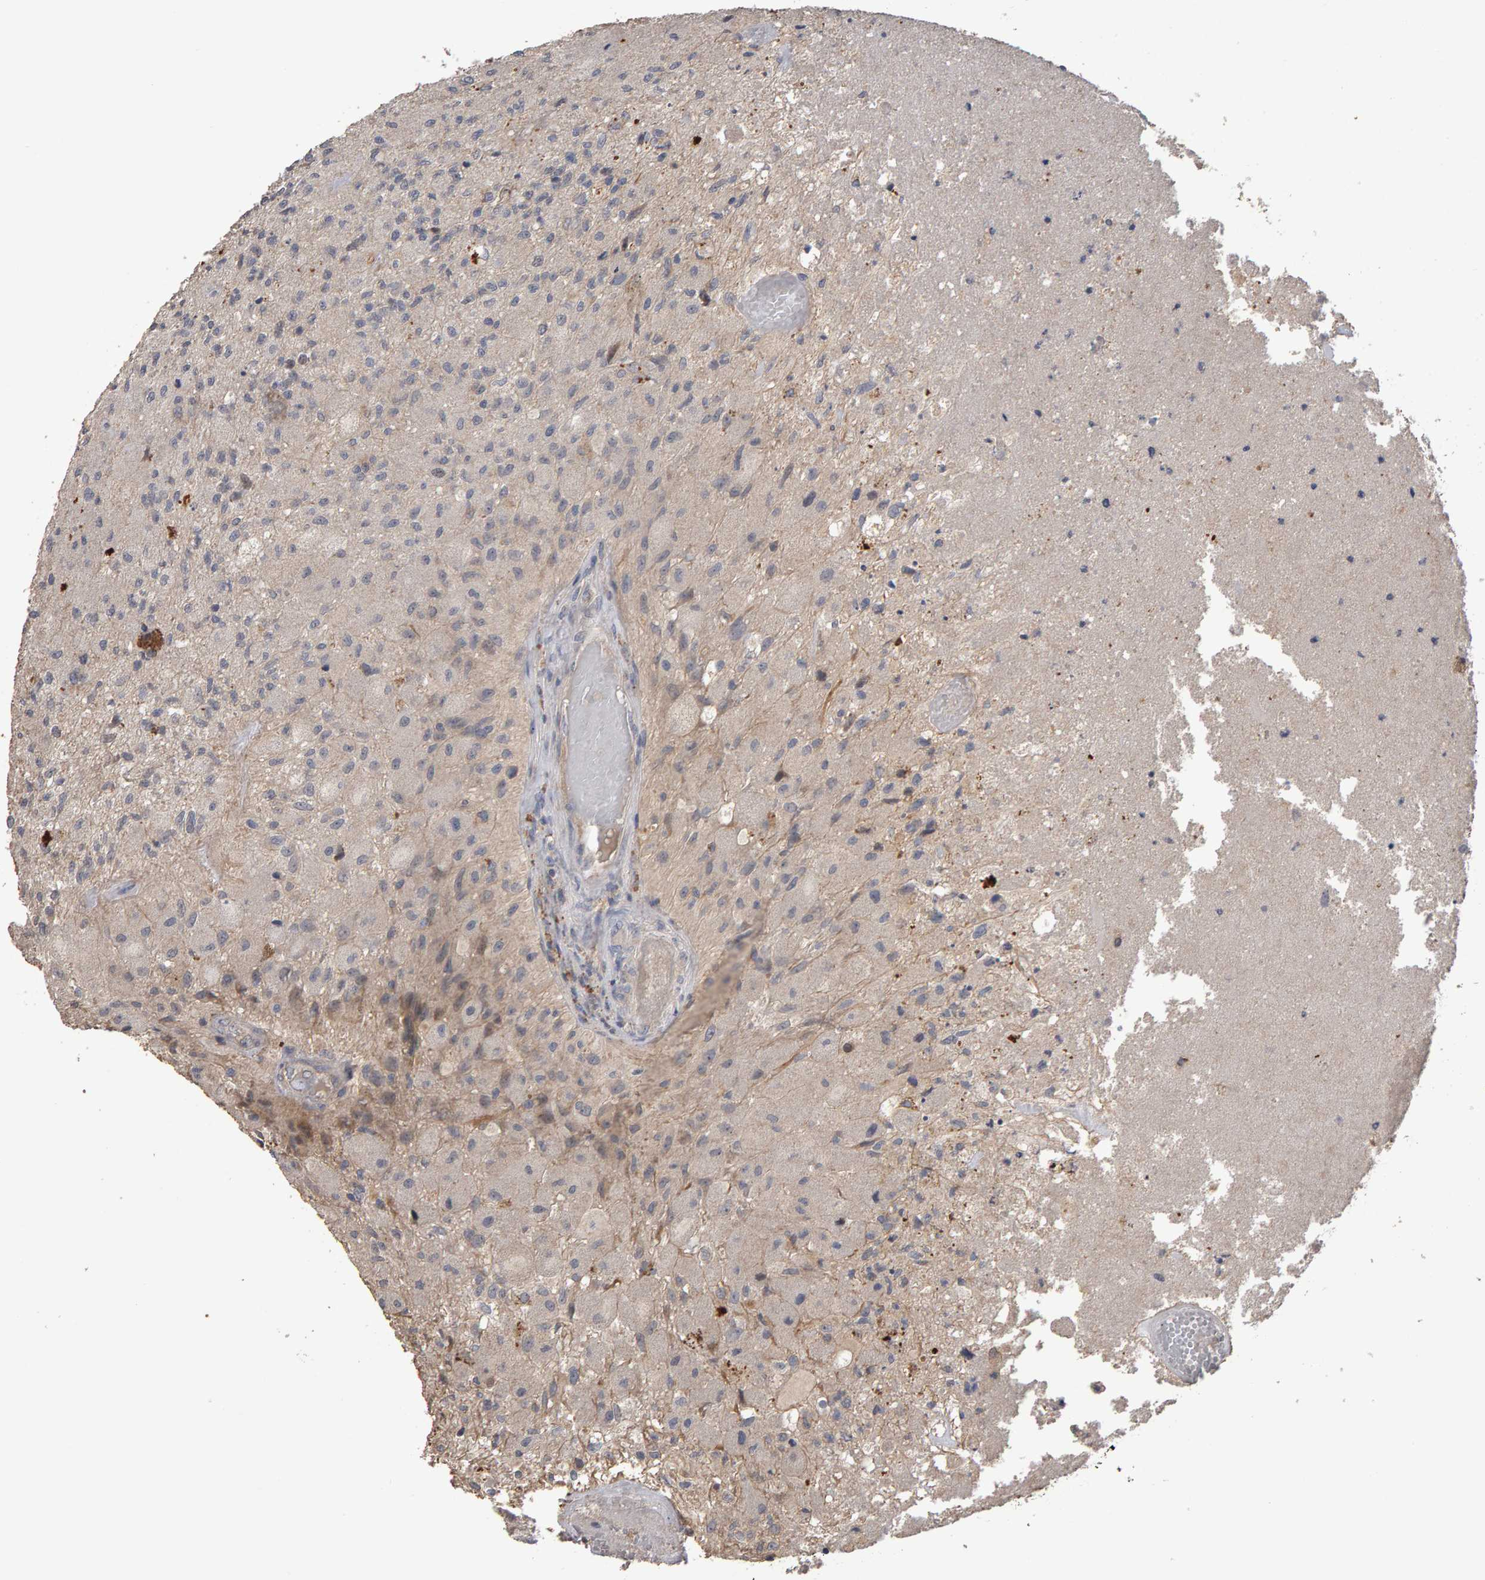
{"staining": {"intensity": "negative", "quantity": "none", "location": "none"}, "tissue": "glioma", "cell_type": "Tumor cells", "image_type": "cancer", "snomed": [{"axis": "morphology", "description": "Normal tissue, NOS"}, {"axis": "morphology", "description": "Glioma, malignant, High grade"}, {"axis": "topography", "description": "Cerebral cortex"}], "caption": "This image is of malignant glioma (high-grade) stained with immunohistochemistry to label a protein in brown with the nuclei are counter-stained blue. There is no staining in tumor cells.", "gene": "COASY", "patient": {"sex": "male", "age": 77}}